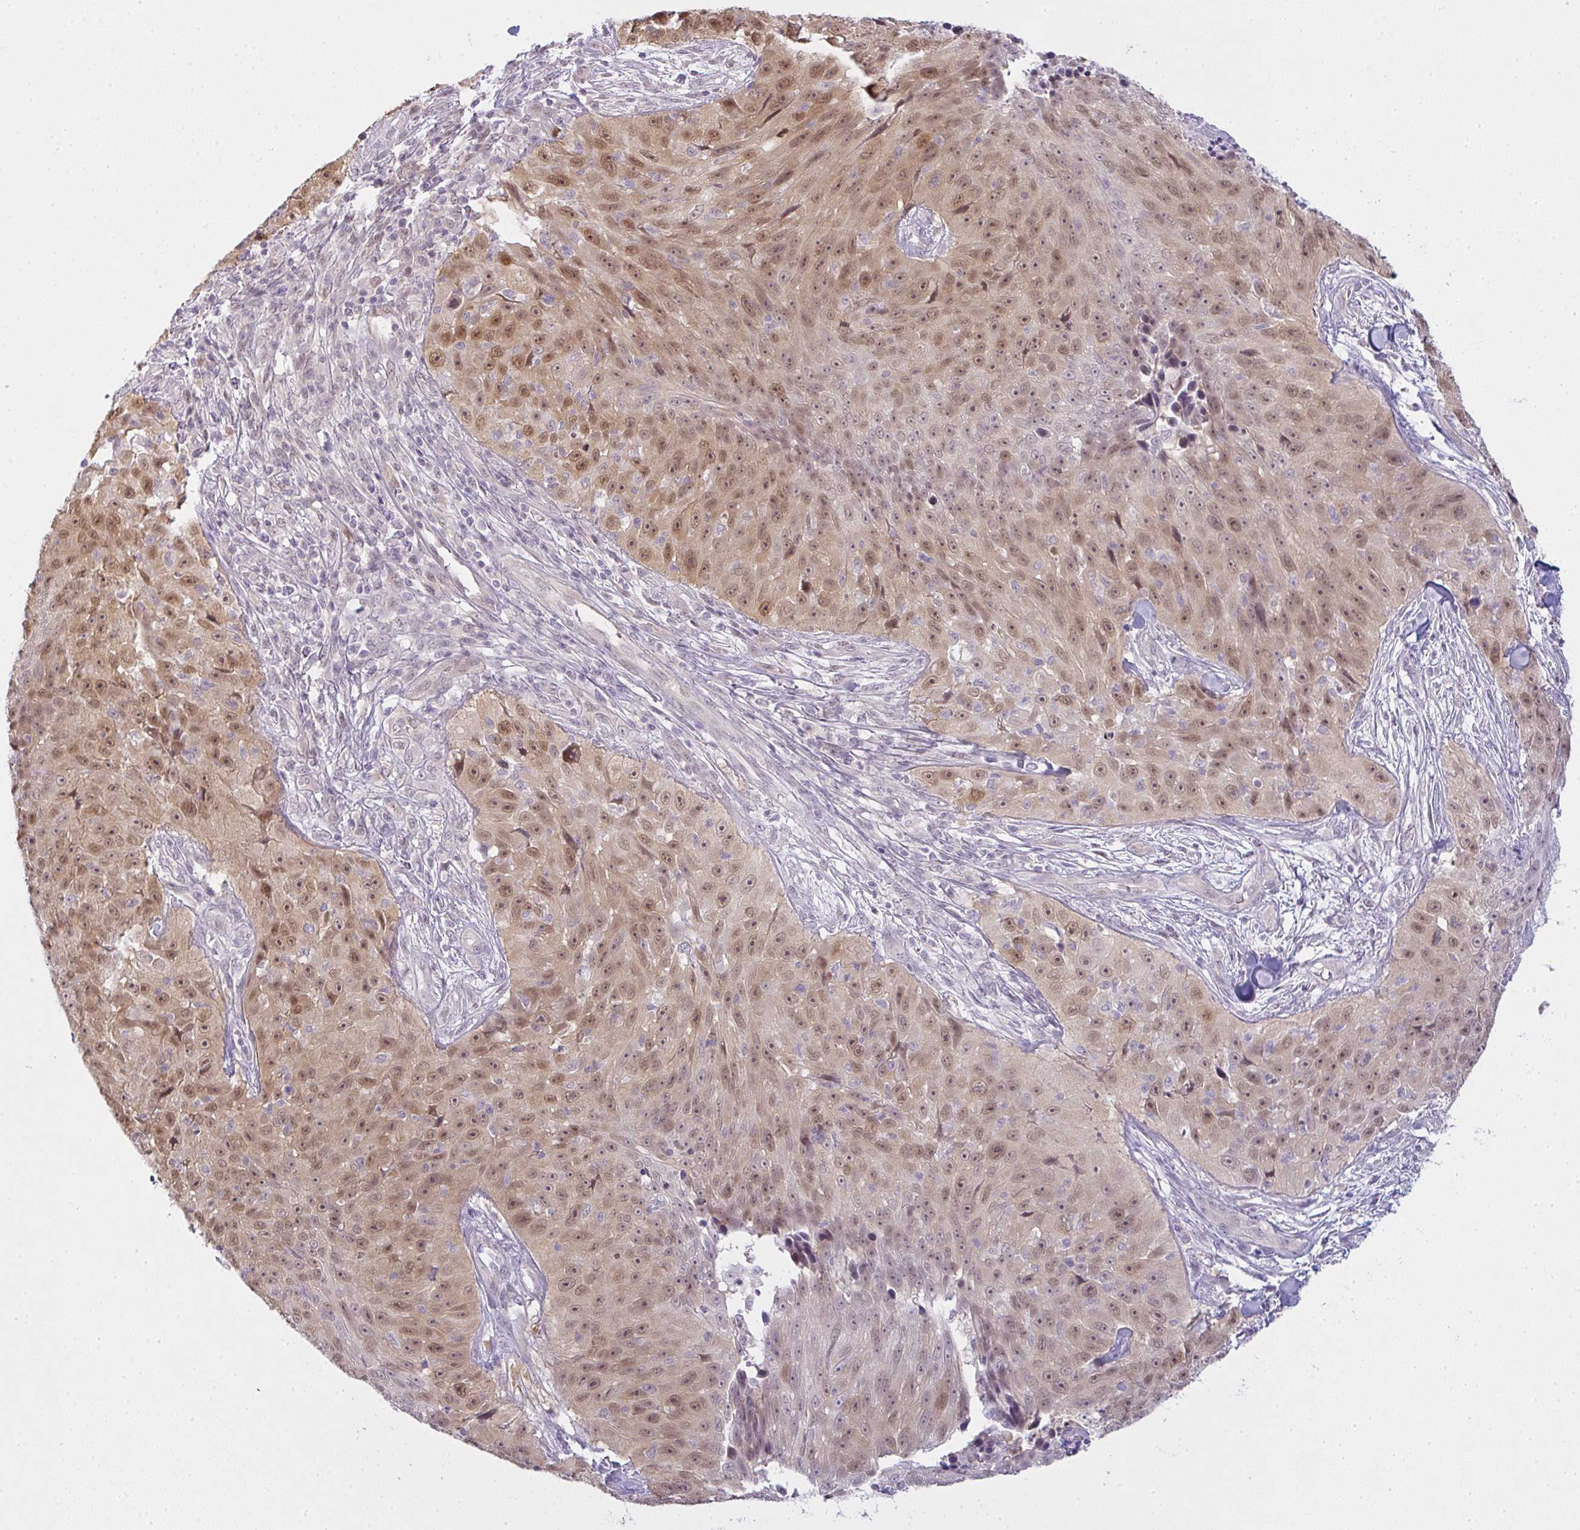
{"staining": {"intensity": "weak", "quantity": ">75%", "location": "nuclear"}, "tissue": "skin cancer", "cell_type": "Tumor cells", "image_type": "cancer", "snomed": [{"axis": "morphology", "description": "Squamous cell carcinoma, NOS"}, {"axis": "topography", "description": "Skin"}], "caption": "Weak nuclear expression is seen in about >75% of tumor cells in skin cancer.", "gene": "CSE1L", "patient": {"sex": "female", "age": 87}}